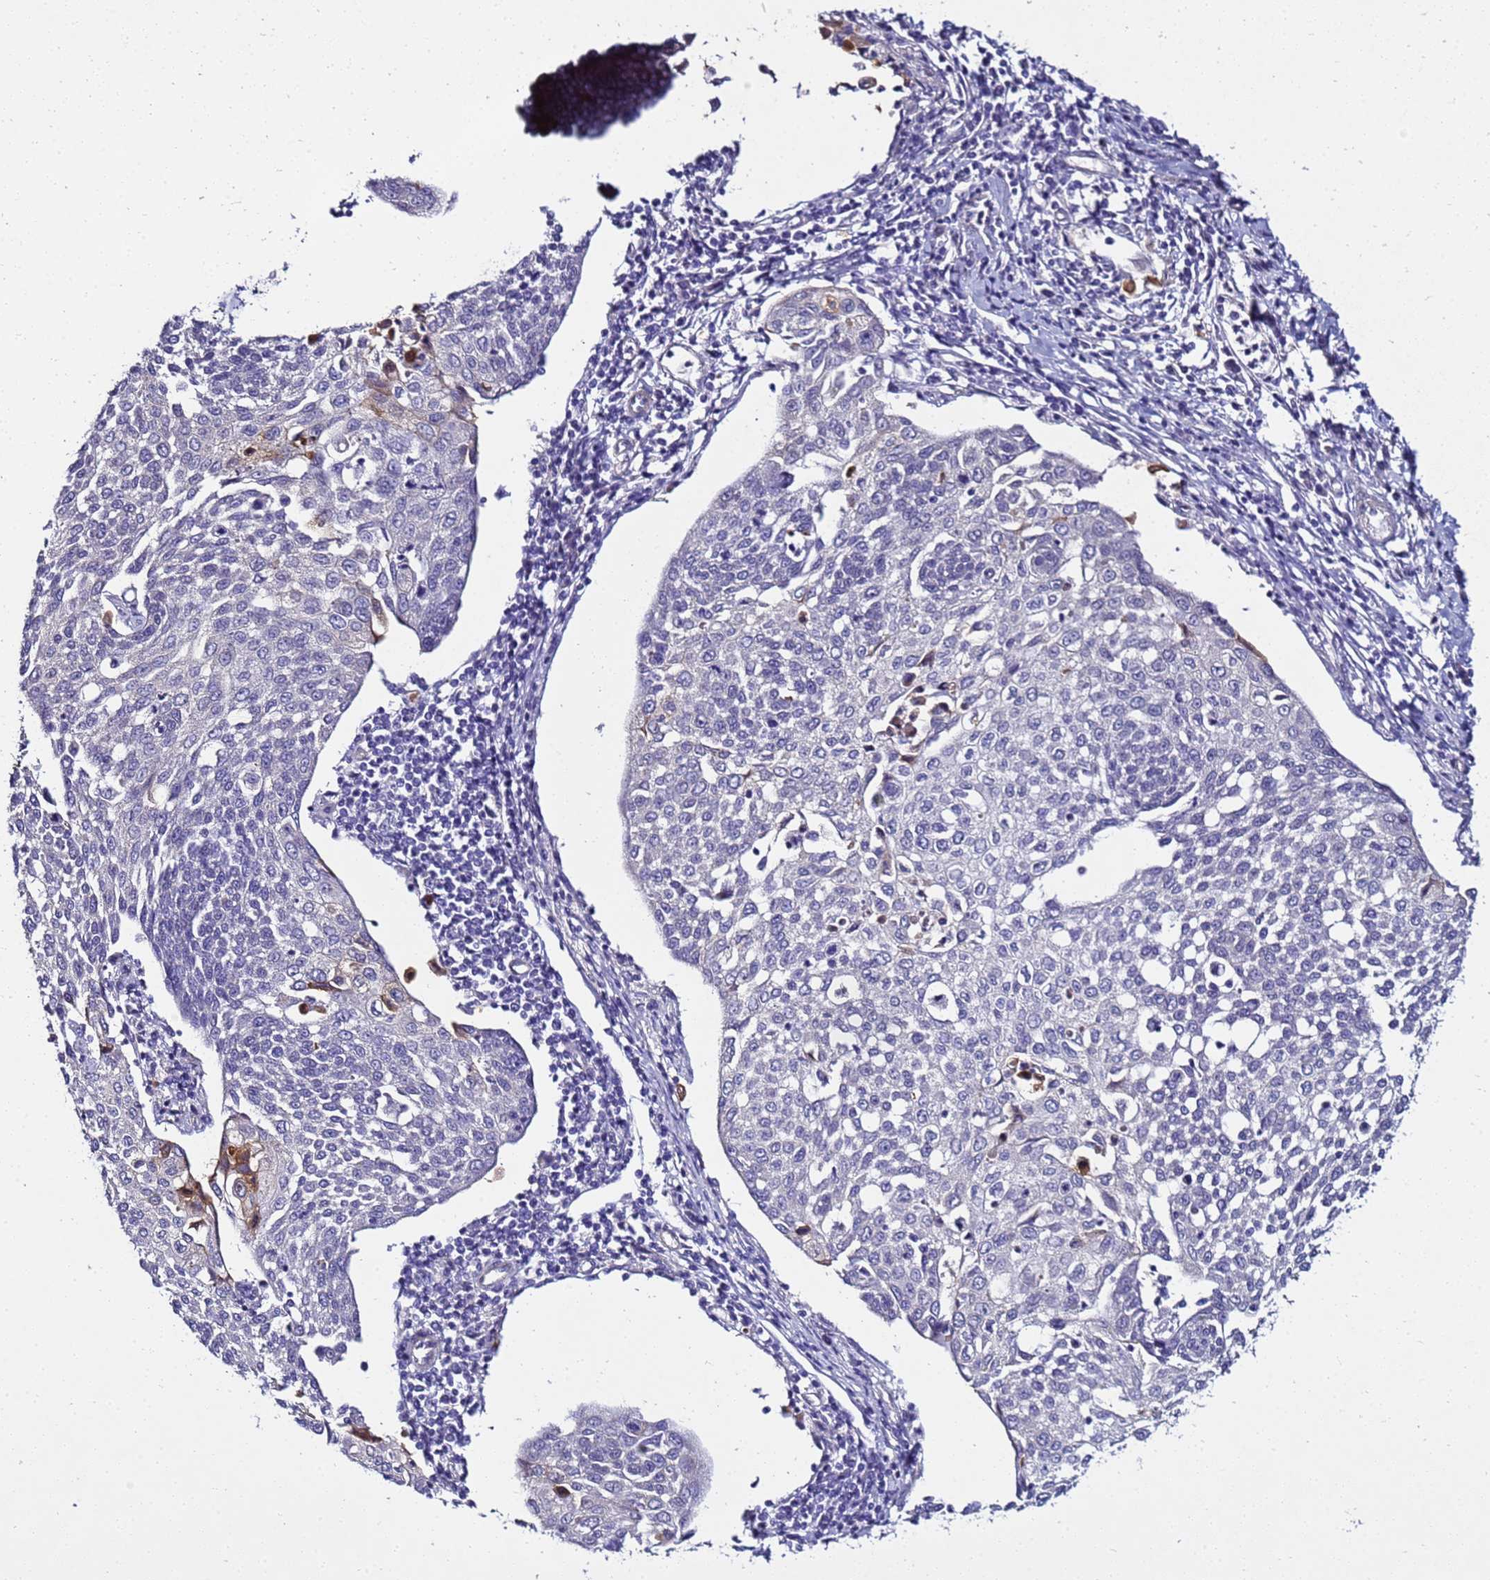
{"staining": {"intensity": "negative", "quantity": "none", "location": "none"}, "tissue": "cervical cancer", "cell_type": "Tumor cells", "image_type": "cancer", "snomed": [{"axis": "morphology", "description": "Squamous cell carcinoma, NOS"}, {"axis": "topography", "description": "Cervix"}], "caption": "DAB immunohistochemical staining of human squamous cell carcinoma (cervical) demonstrates no significant staining in tumor cells.", "gene": "FAM166B", "patient": {"sex": "female", "age": 34}}